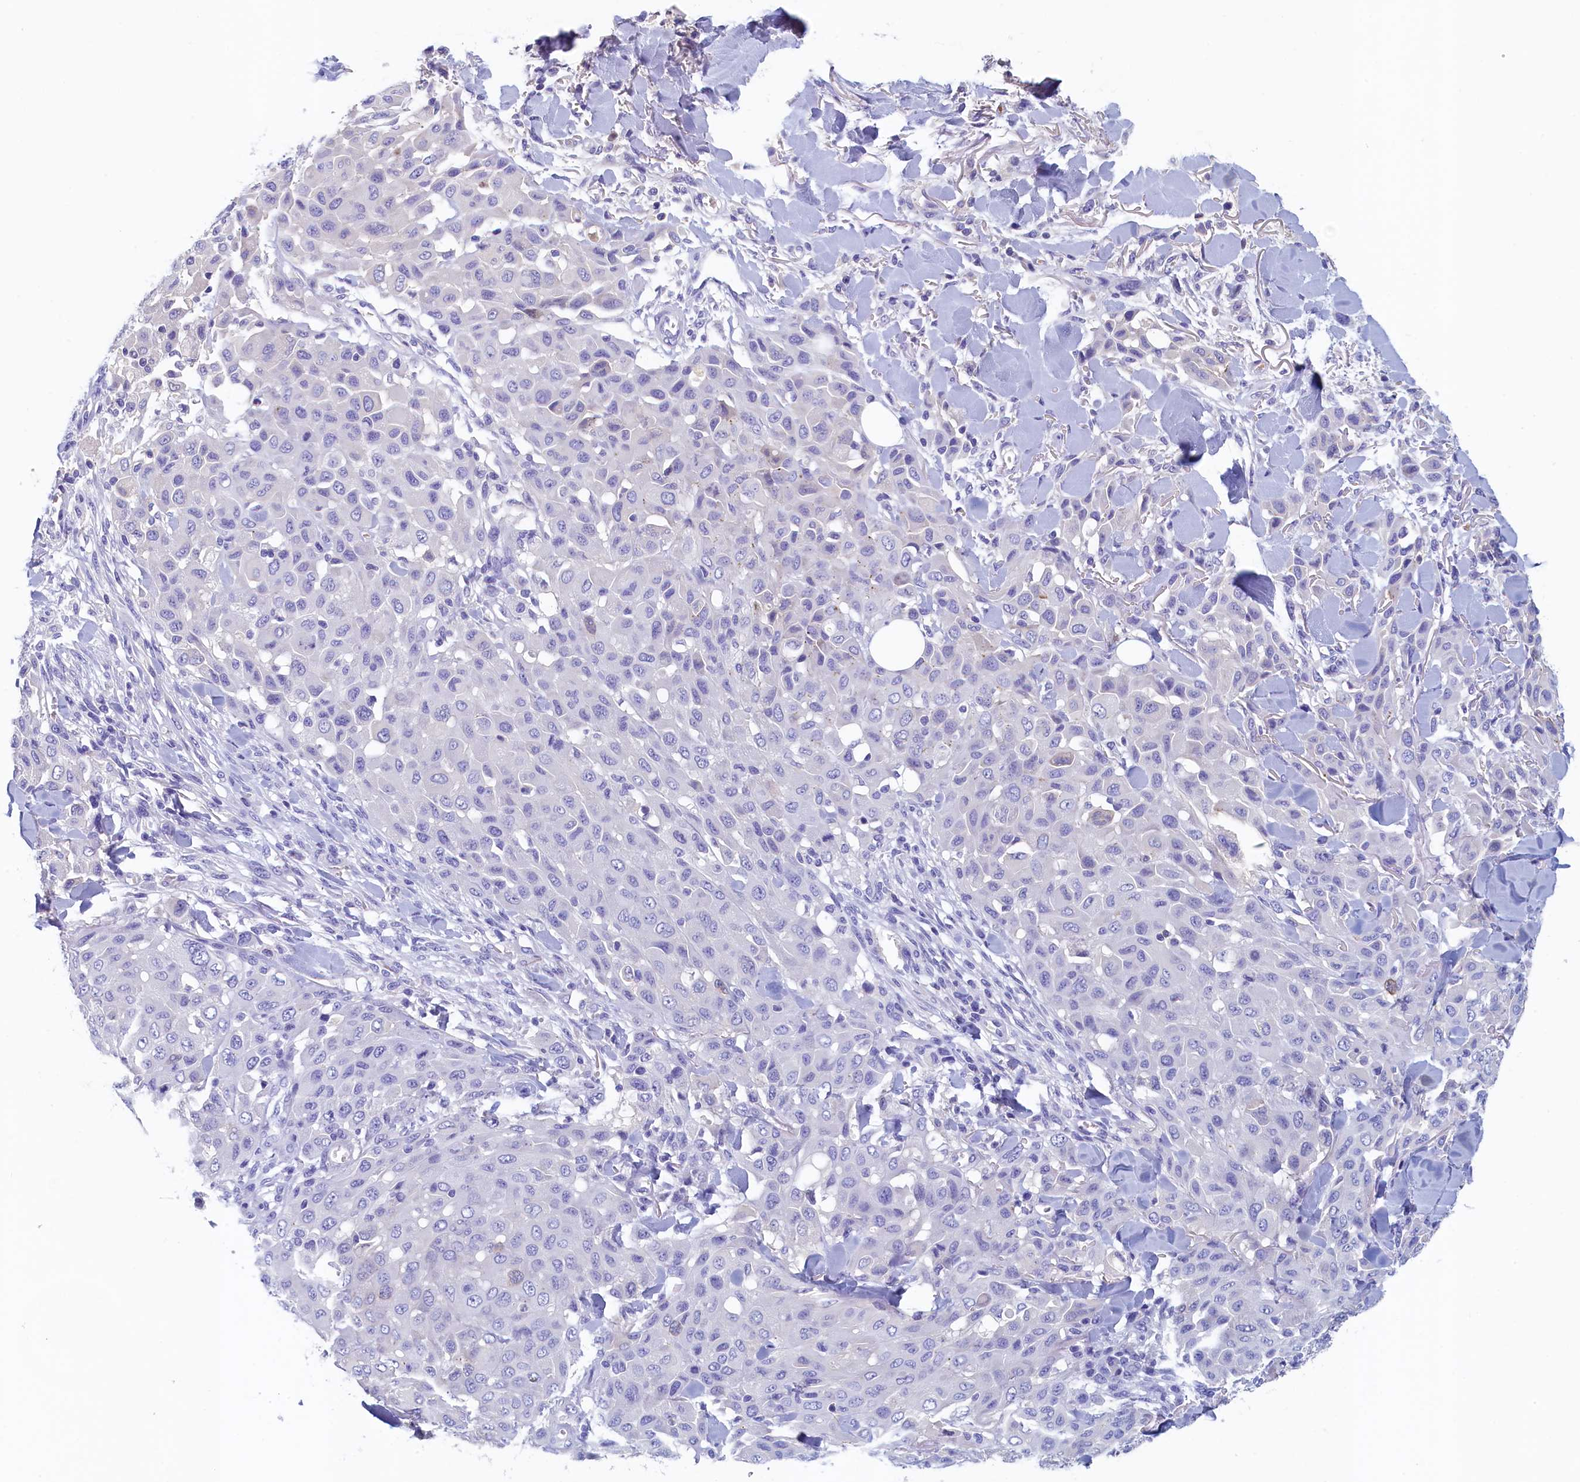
{"staining": {"intensity": "negative", "quantity": "none", "location": "none"}, "tissue": "melanoma", "cell_type": "Tumor cells", "image_type": "cancer", "snomed": [{"axis": "morphology", "description": "Malignant melanoma, Metastatic site"}, {"axis": "topography", "description": "Skin"}], "caption": "DAB (3,3'-diaminobenzidine) immunohistochemical staining of human malignant melanoma (metastatic site) shows no significant staining in tumor cells.", "gene": "GUCA1C", "patient": {"sex": "female", "age": 81}}